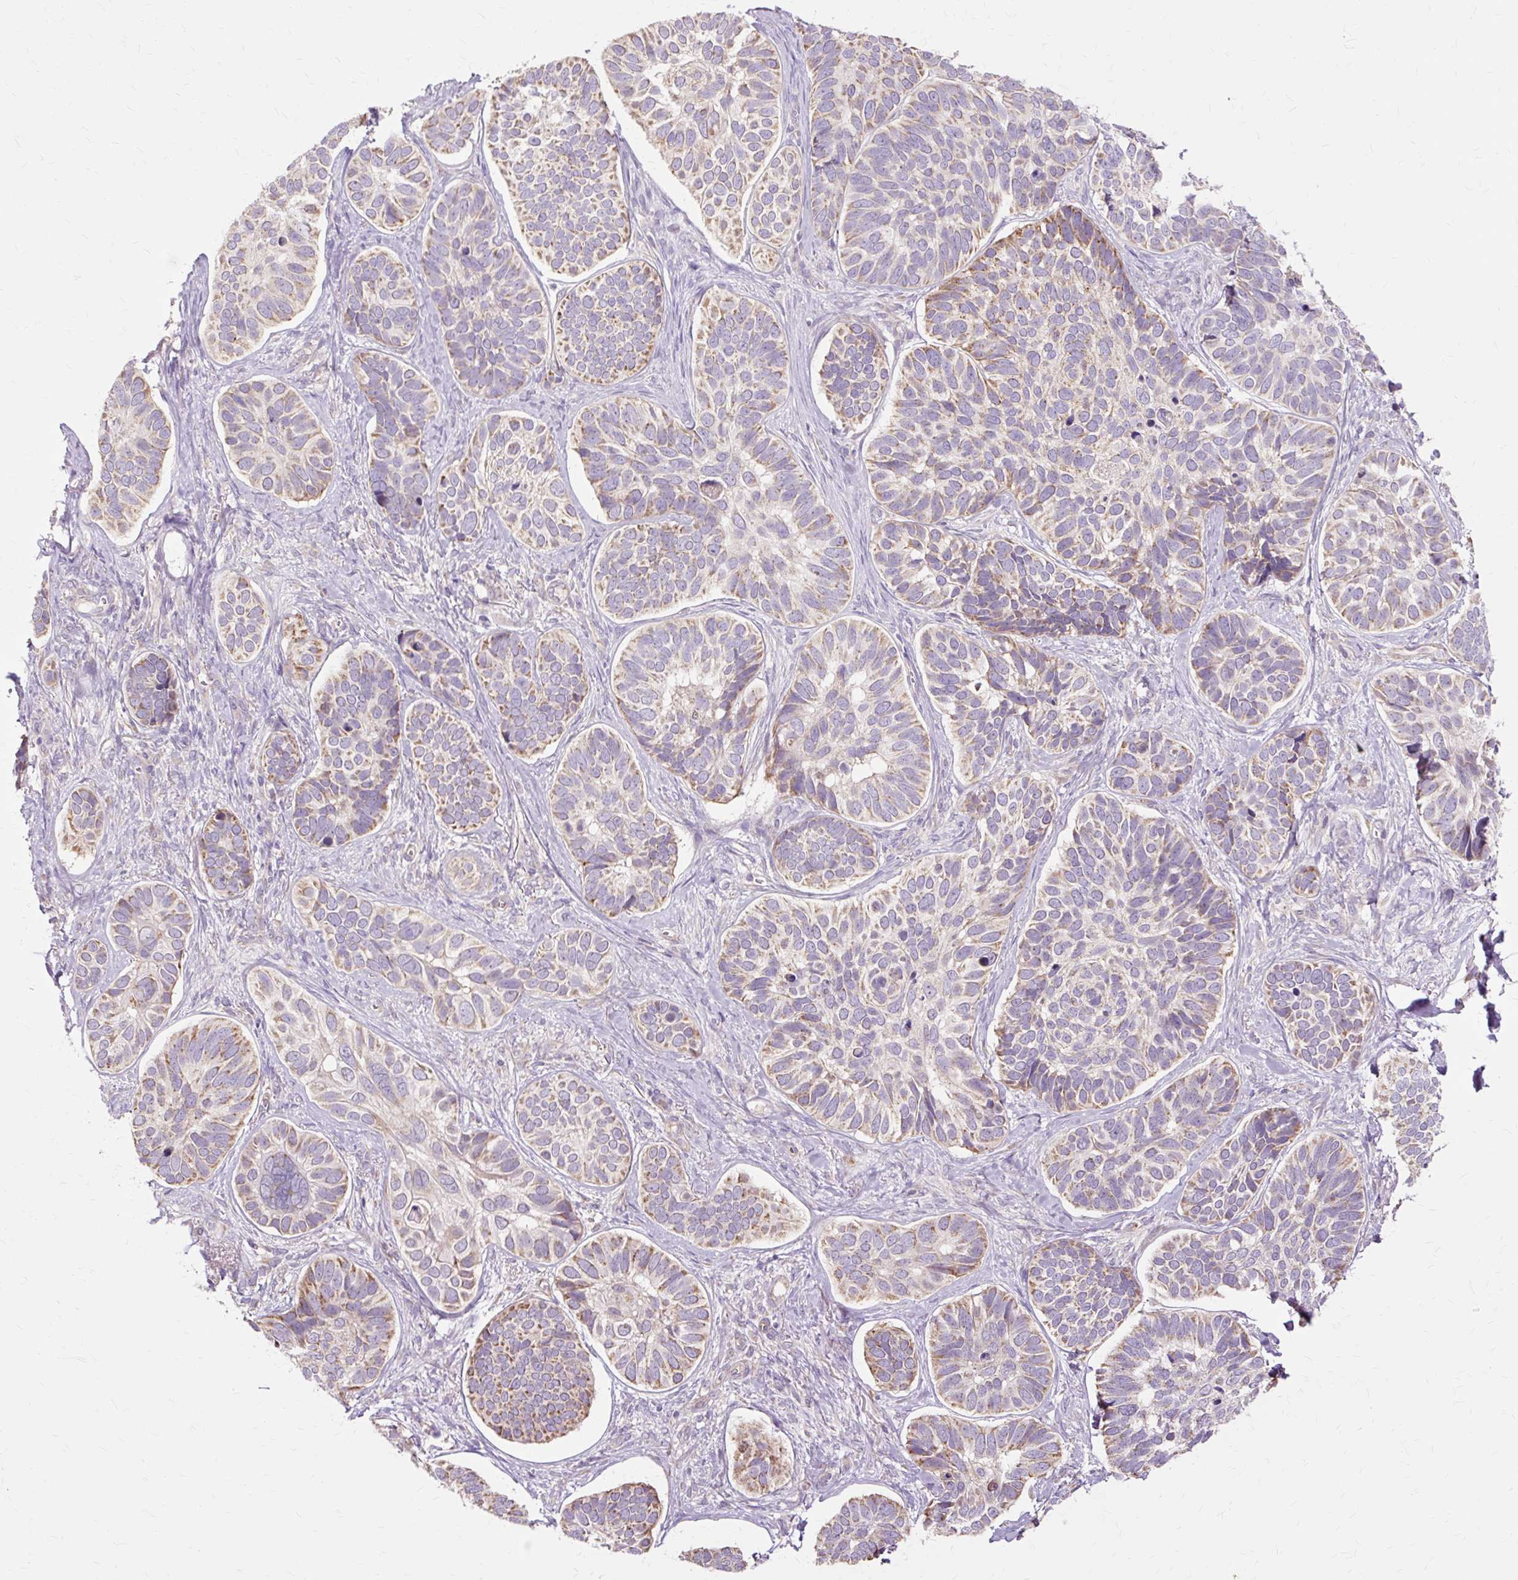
{"staining": {"intensity": "moderate", "quantity": "25%-75%", "location": "cytoplasmic/membranous"}, "tissue": "skin cancer", "cell_type": "Tumor cells", "image_type": "cancer", "snomed": [{"axis": "morphology", "description": "Basal cell carcinoma"}, {"axis": "topography", "description": "Skin"}], "caption": "Protein staining by immunohistochemistry demonstrates moderate cytoplasmic/membranous expression in about 25%-75% of tumor cells in skin cancer (basal cell carcinoma). (DAB (3,3'-diaminobenzidine) = brown stain, brightfield microscopy at high magnification).", "gene": "PDZD2", "patient": {"sex": "male", "age": 62}}